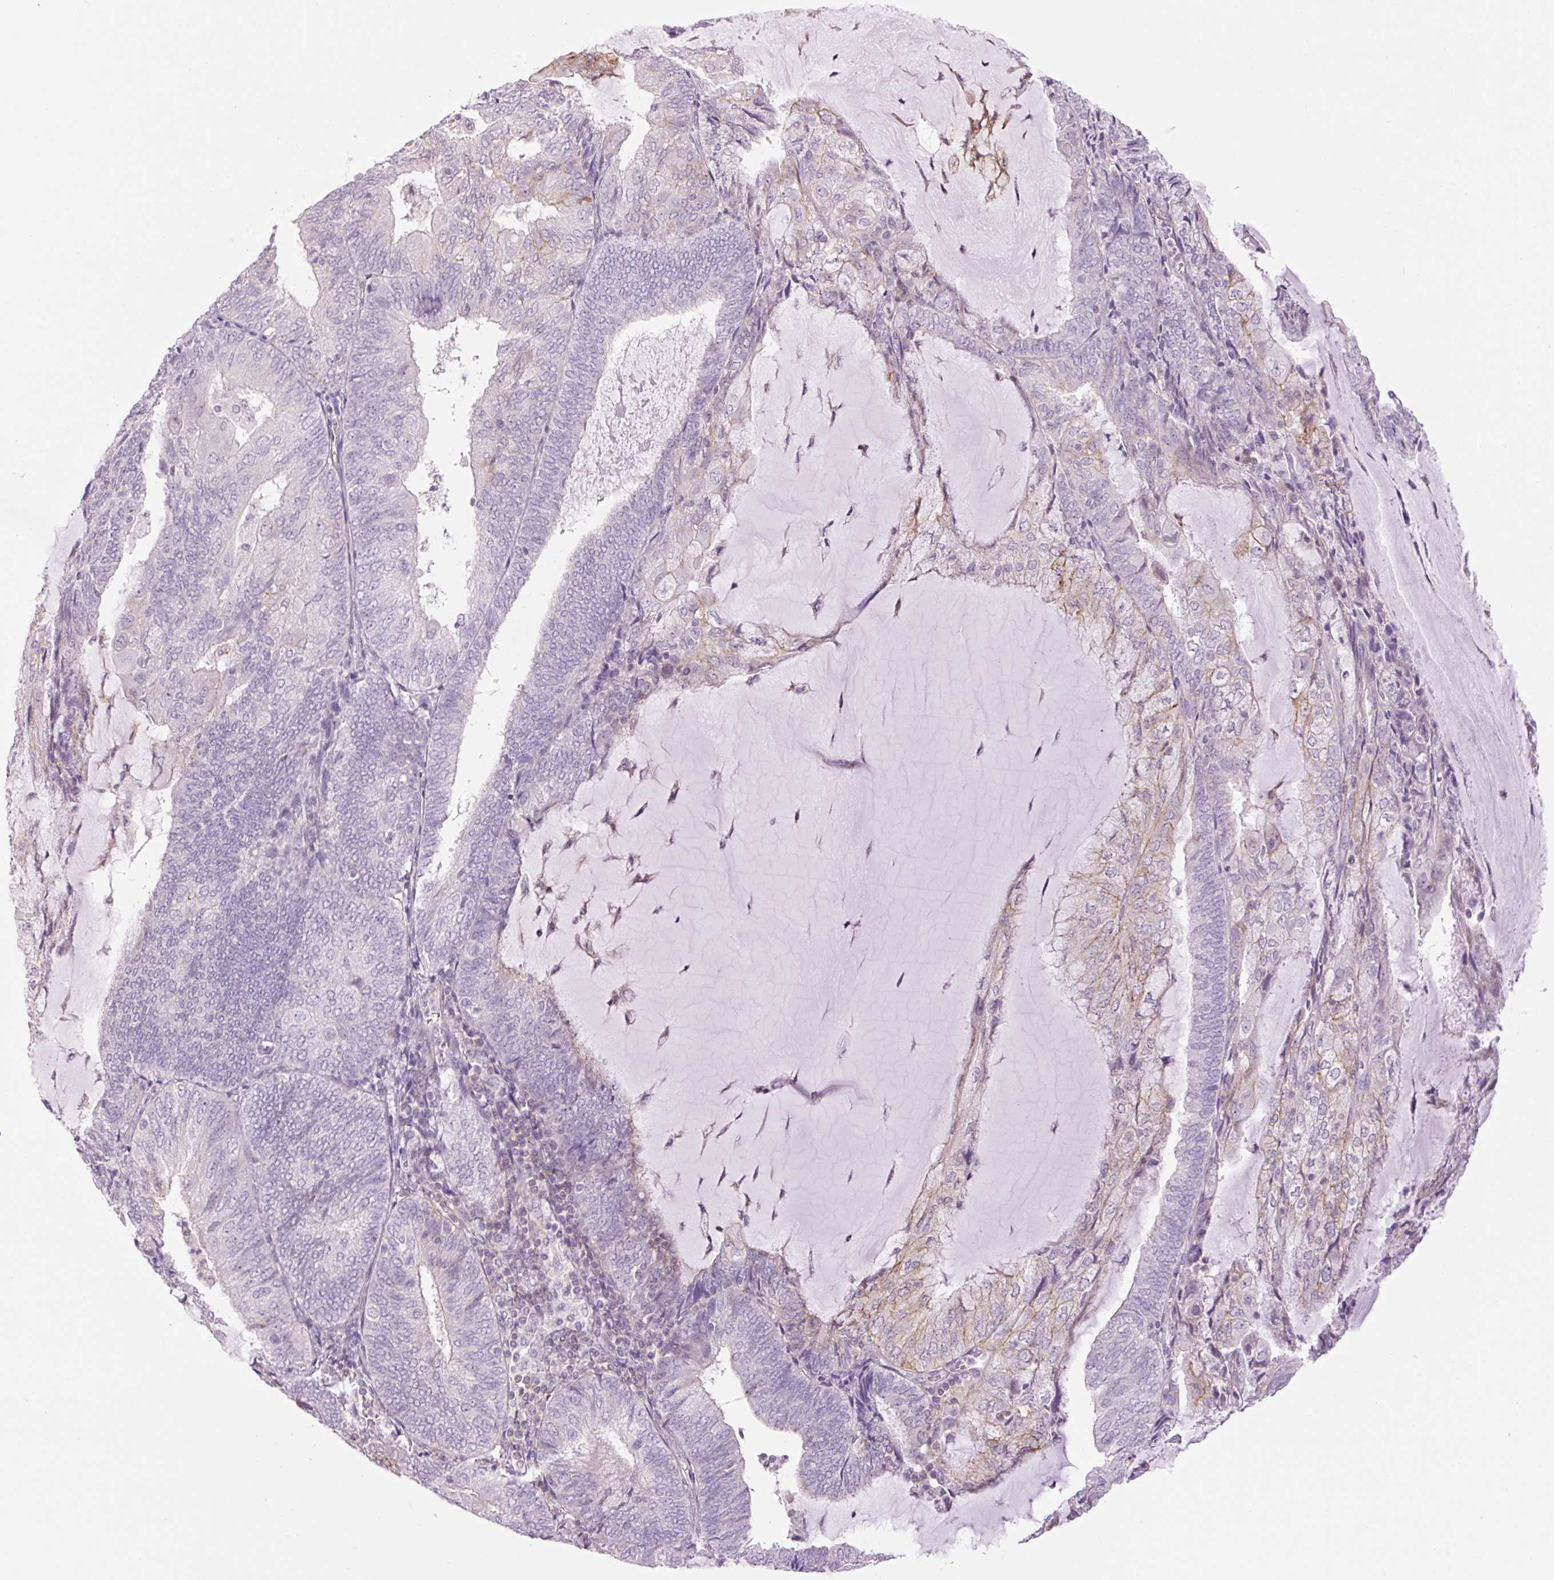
{"staining": {"intensity": "negative", "quantity": "none", "location": "none"}, "tissue": "endometrial cancer", "cell_type": "Tumor cells", "image_type": "cancer", "snomed": [{"axis": "morphology", "description": "Adenocarcinoma, NOS"}, {"axis": "topography", "description": "Endometrium"}], "caption": "DAB (3,3'-diaminobenzidine) immunohistochemical staining of endometrial adenocarcinoma reveals no significant positivity in tumor cells.", "gene": "GRID2", "patient": {"sex": "female", "age": 81}}